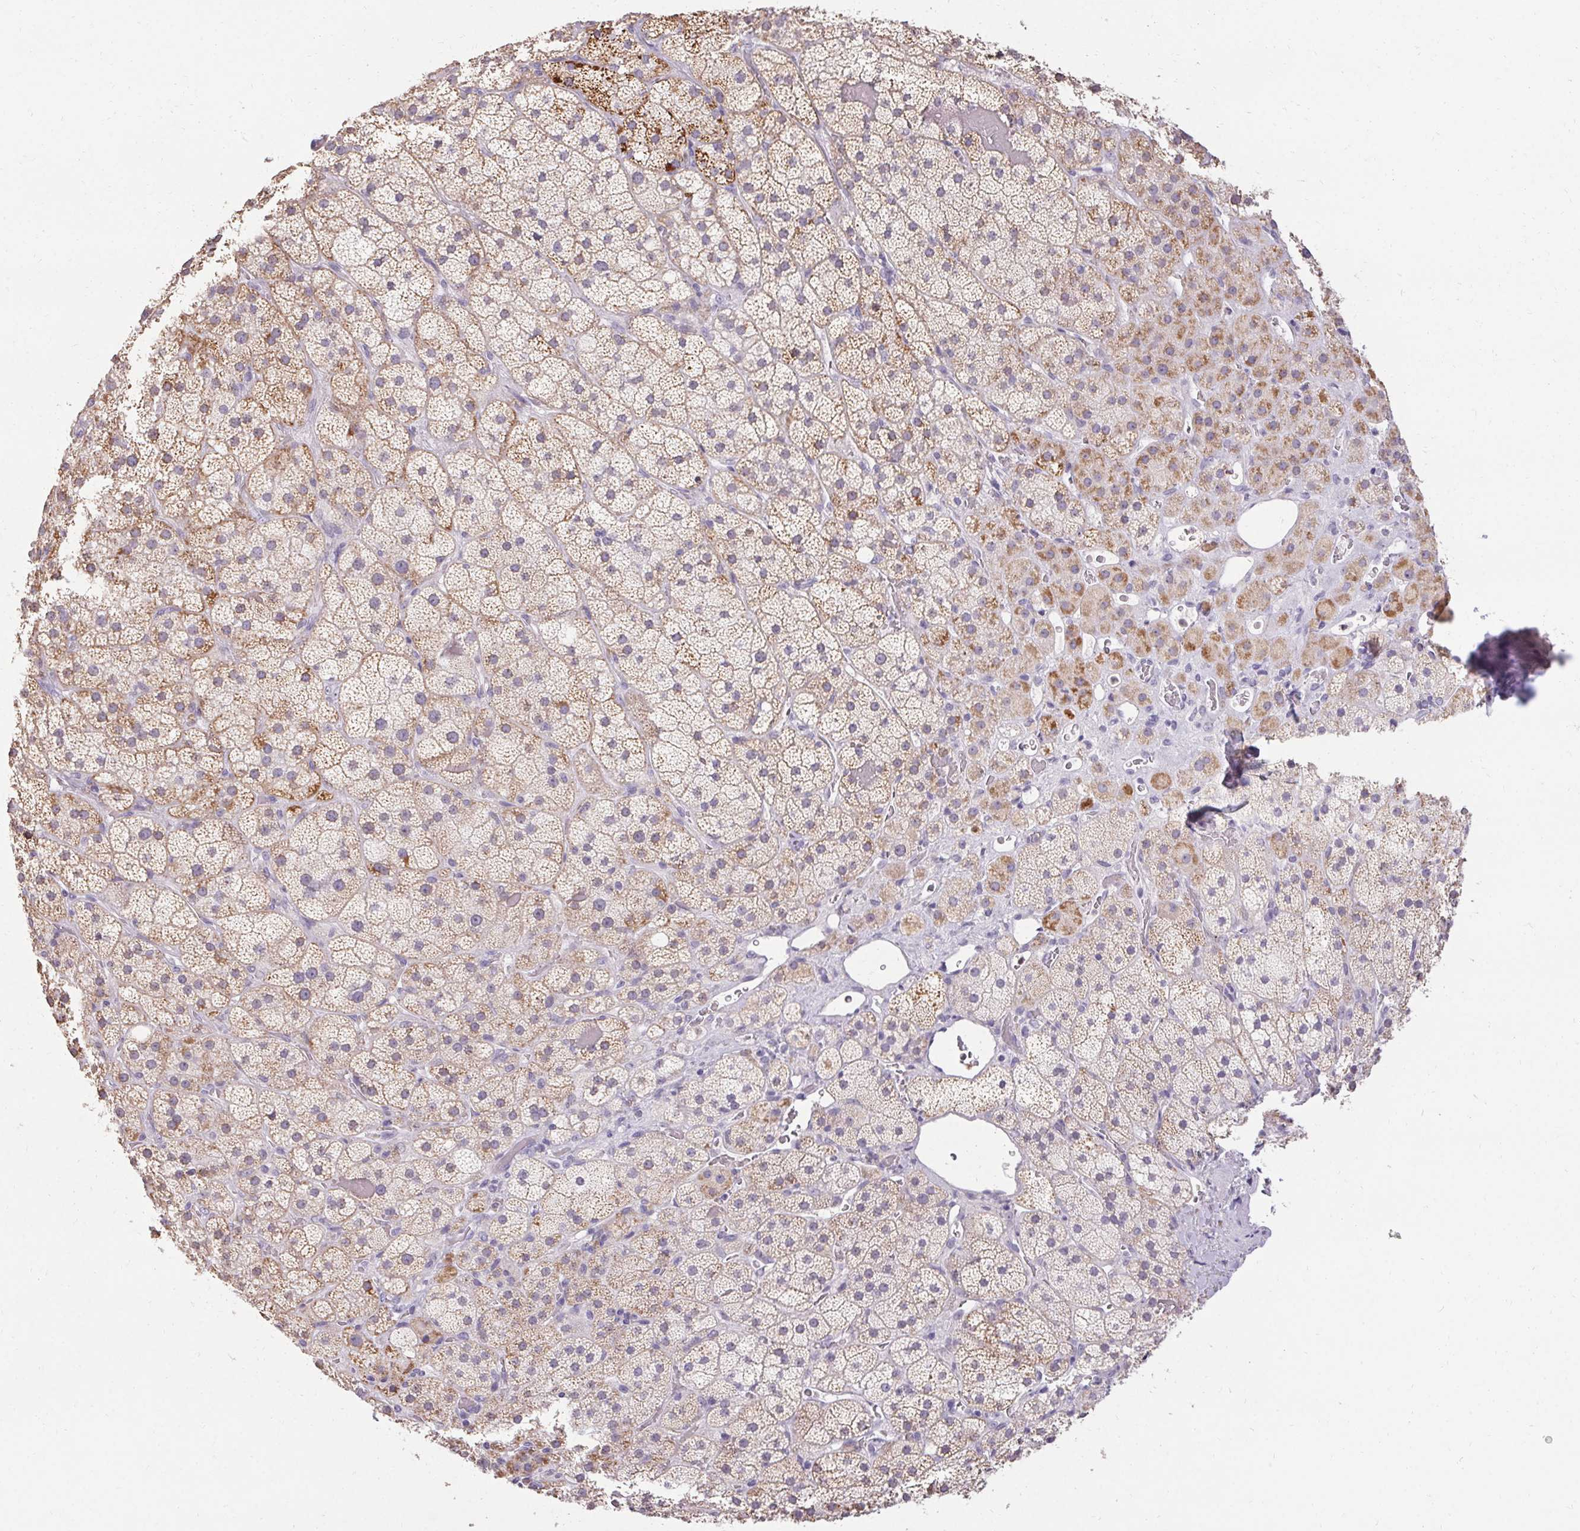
{"staining": {"intensity": "moderate", "quantity": "25%-75%", "location": "cytoplasmic/membranous"}, "tissue": "adrenal gland", "cell_type": "Glandular cells", "image_type": "normal", "snomed": [{"axis": "morphology", "description": "Normal tissue, NOS"}, {"axis": "topography", "description": "Adrenal gland"}], "caption": "Adrenal gland was stained to show a protein in brown. There is medium levels of moderate cytoplasmic/membranous staining in about 25%-75% of glandular cells. (IHC, brightfield microscopy, high magnification).", "gene": "PMEL", "patient": {"sex": "male", "age": 57}}